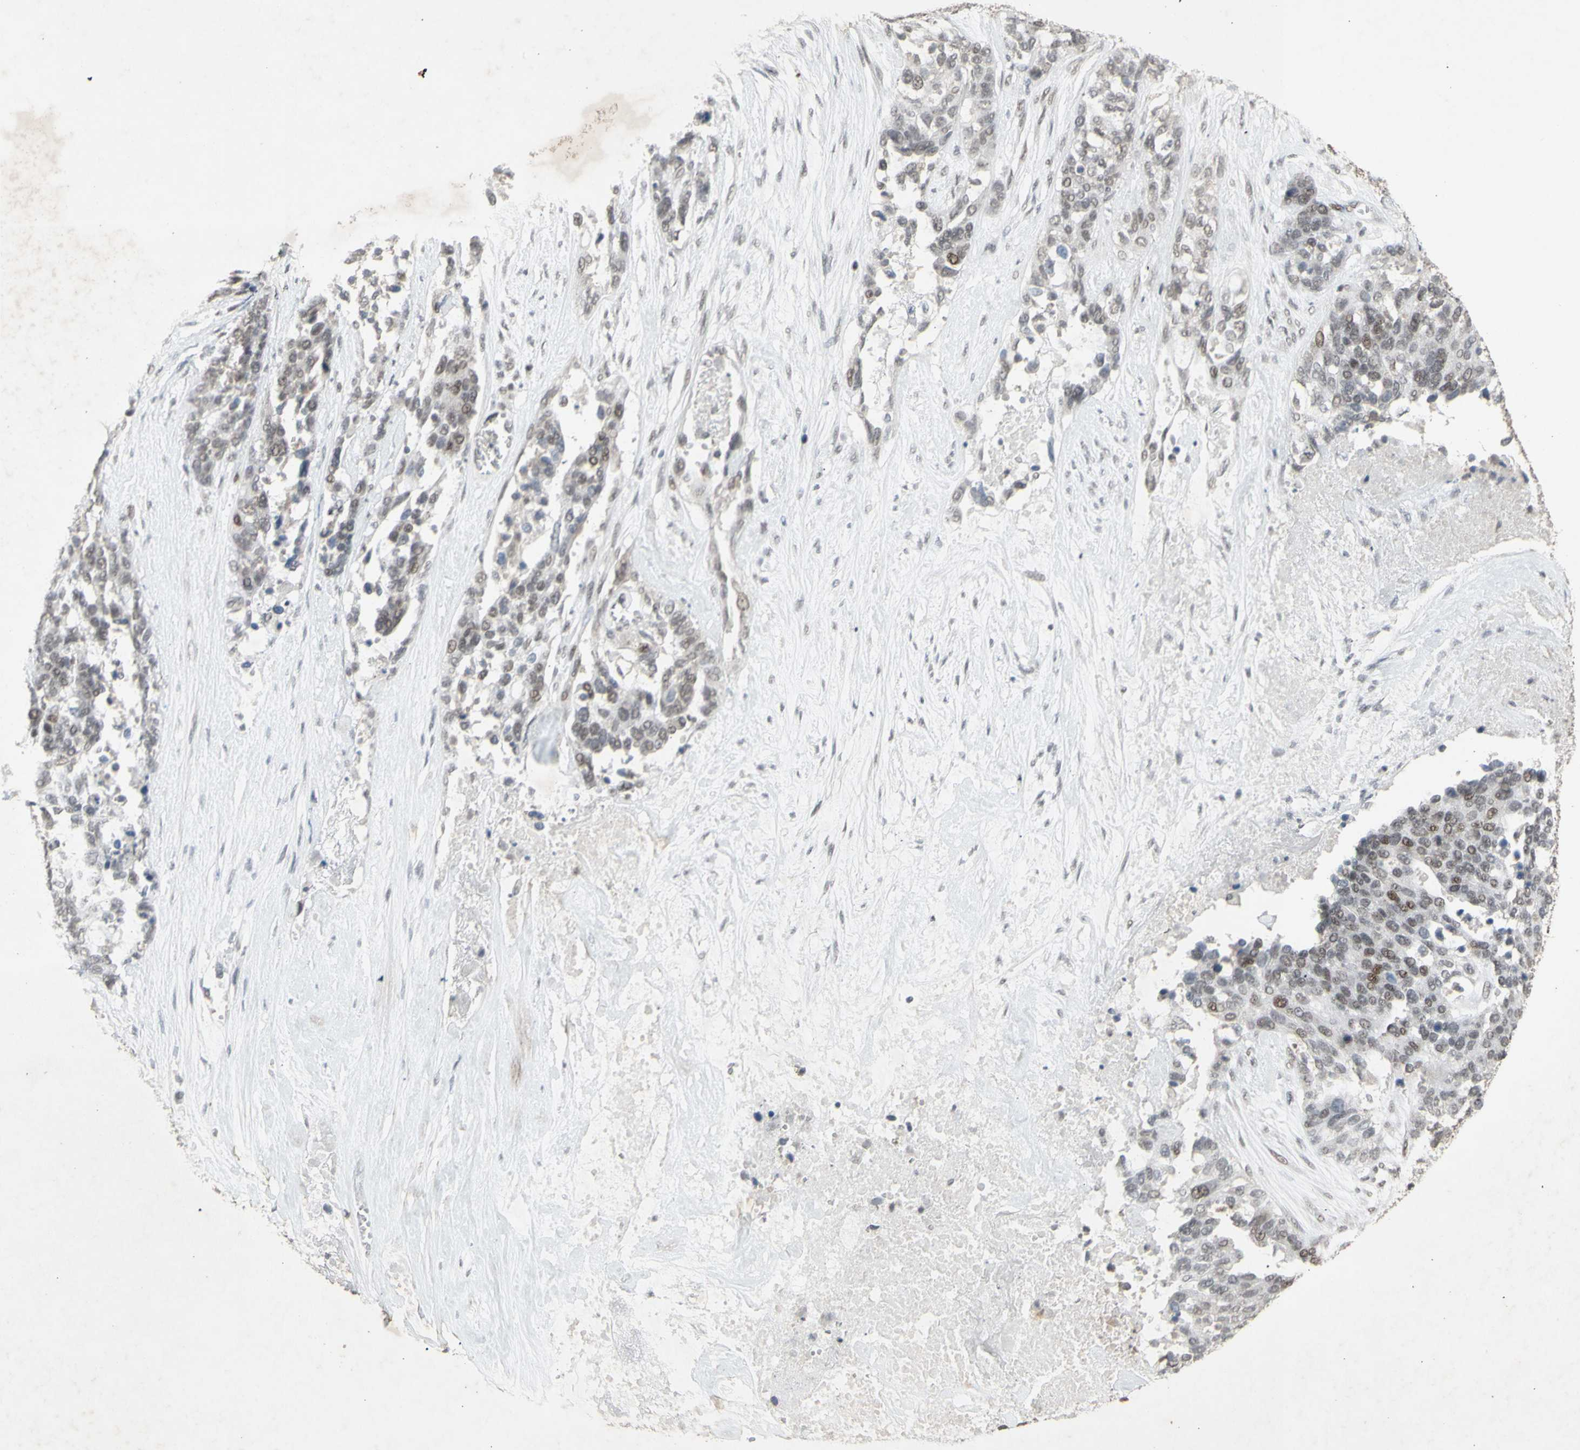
{"staining": {"intensity": "moderate", "quantity": "<25%", "location": "nuclear"}, "tissue": "ovarian cancer", "cell_type": "Tumor cells", "image_type": "cancer", "snomed": [{"axis": "morphology", "description": "Cystadenocarcinoma, serous, NOS"}, {"axis": "topography", "description": "Ovary"}], "caption": "This image exhibits serous cystadenocarcinoma (ovarian) stained with immunohistochemistry (IHC) to label a protein in brown. The nuclear of tumor cells show moderate positivity for the protein. Nuclei are counter-stained blue.", "gene": "CENPB", "patient": {"sex": "female", "age": 44}}